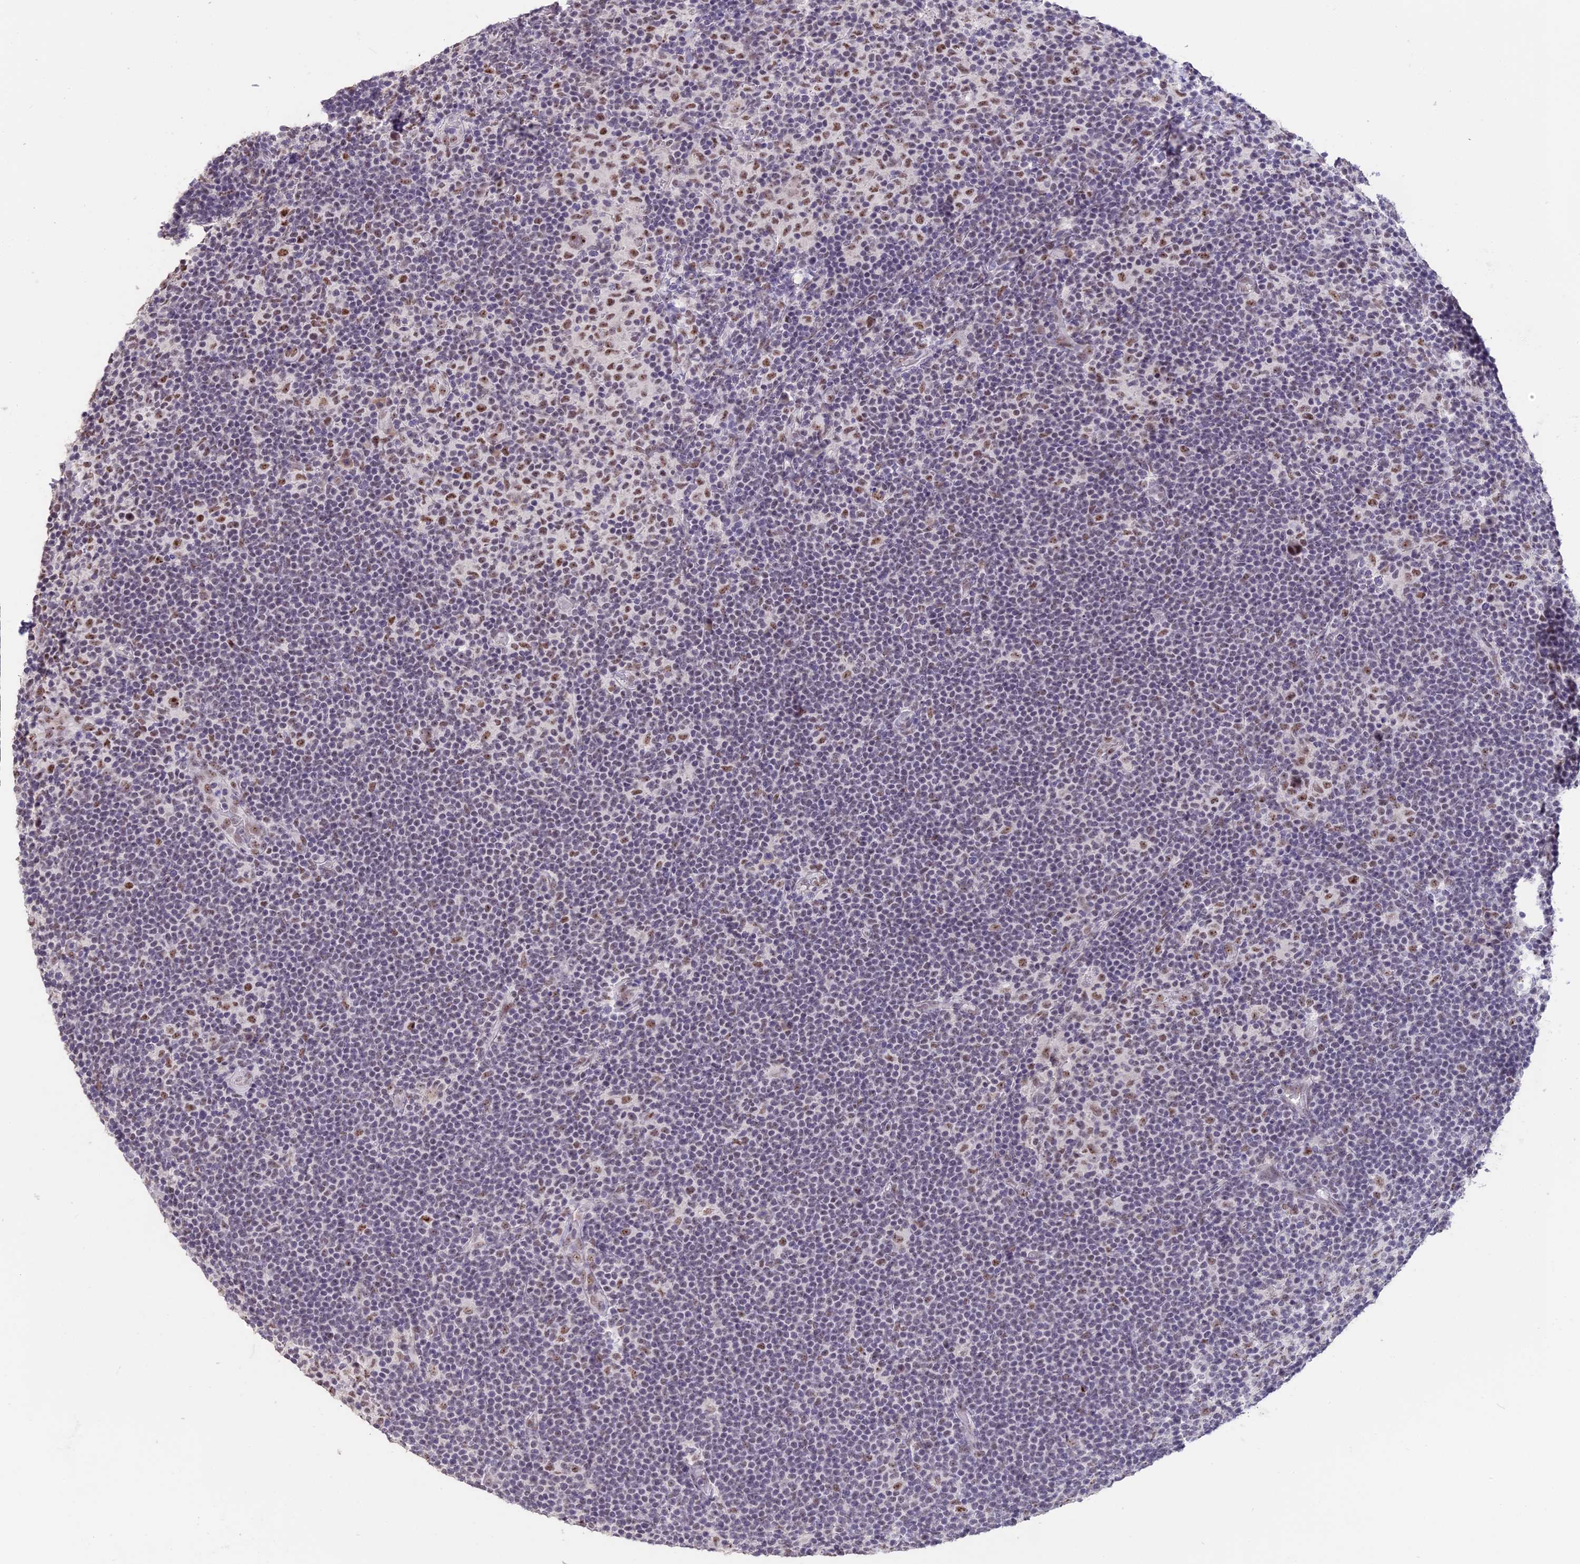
{"staining": {"intensity": "moderate", "quantity": ">75%", "location": "nuclear"}, "tissue": "lymphoma", "cell_type": "Tumor cells", "image_type": "cancer", "snomed": [{"axis": "morphology", "description": "Hodgkin's disease, NOS"}, {"axis": "topography", "description": "Lymph node"}], "caption": "Lymphoma stained with IHC displays moderate nuclear staining in approximately >75% of tumor cells. The protein of interest is shown in brown color, while the nuclei are stained blue.", "gene": "SETD2", "patient": {"sex": "female", "age": 57}}